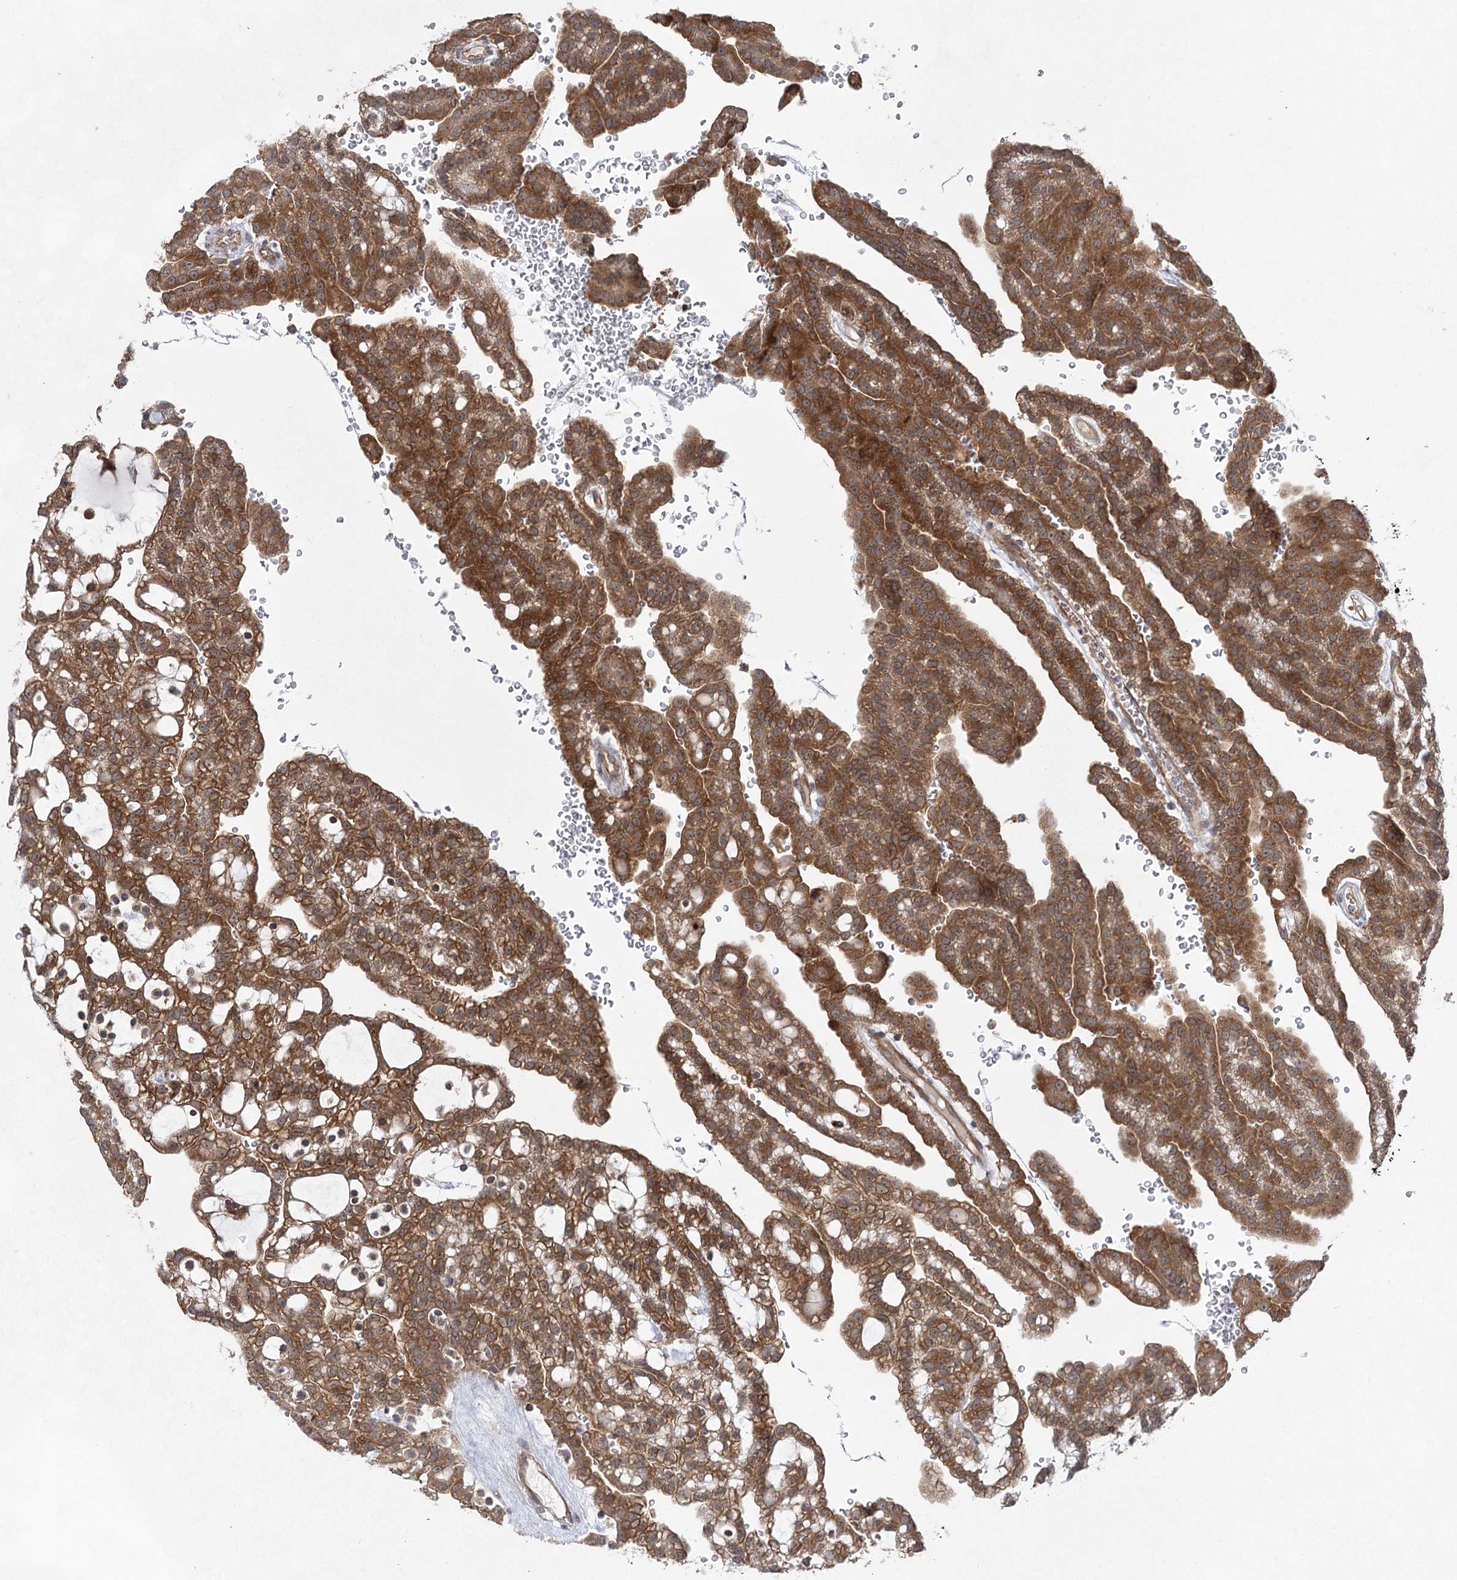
{"staining": {"intensity": "moderate", "quantity": ">75%", "location": "cytoplasmic/membranous"}, "tissue": "renal cancer", "cell_type": "Tumor cells", "image_type": "cancer", "snomed": [{"axis": "morphology", "description": "Adenocarcinoma, NOS"}, {"axis": "topography", "description": "Kidney"}], "caption": "IHC micrograph of neoplastic tissue: human renal cancer stained using immunohistochemistry (IHC) displays medium levels of moderate protein expression localized specifically in the cytoplasmic/membranous of tumor cells, appearing as a cytoplasmic/membranous brown color.", "gene": "EIF3A", "patient": {"sex": "male", "age": 63}}